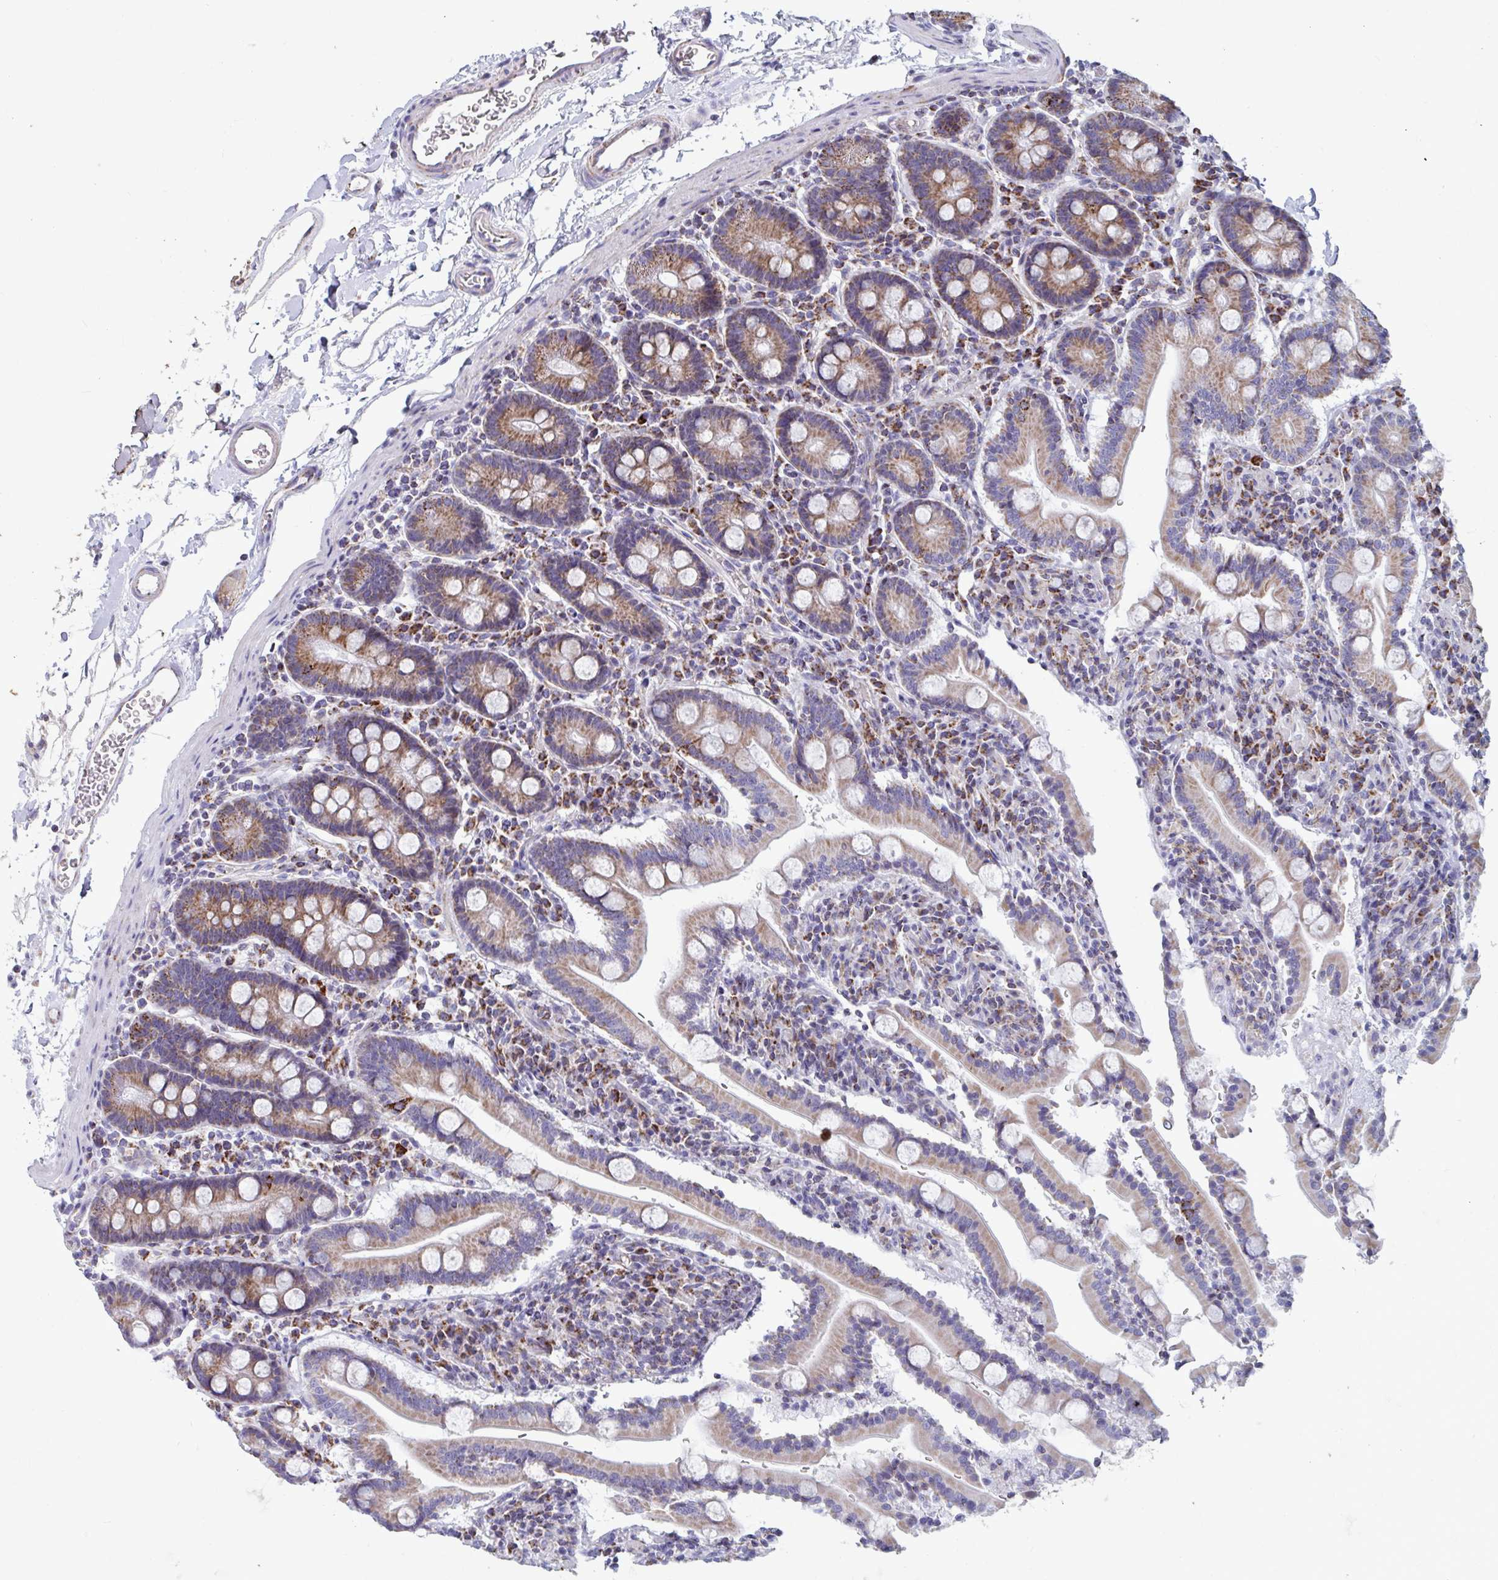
{"staining": {"intensity": "moderate", "quantity": ">75%", "location": "cytoplasmic/membranous"}, "tissue": "duodenum", "cell_type": "Glandular cells", "image_type": "normal", "snomed": [{"axis": "morphology", "description": "Normal tissue, NOS"}, {"axis": "topography", "description": "Duodenum"}], "caption": "Unremarkable duodenum shows moderate cytoplasmic/membranous expression in about >75% of glandular cells, visualized by immunohistochemistry.", "gene": "BCAT2", "patient": {"sex": "male", "age": 35}}